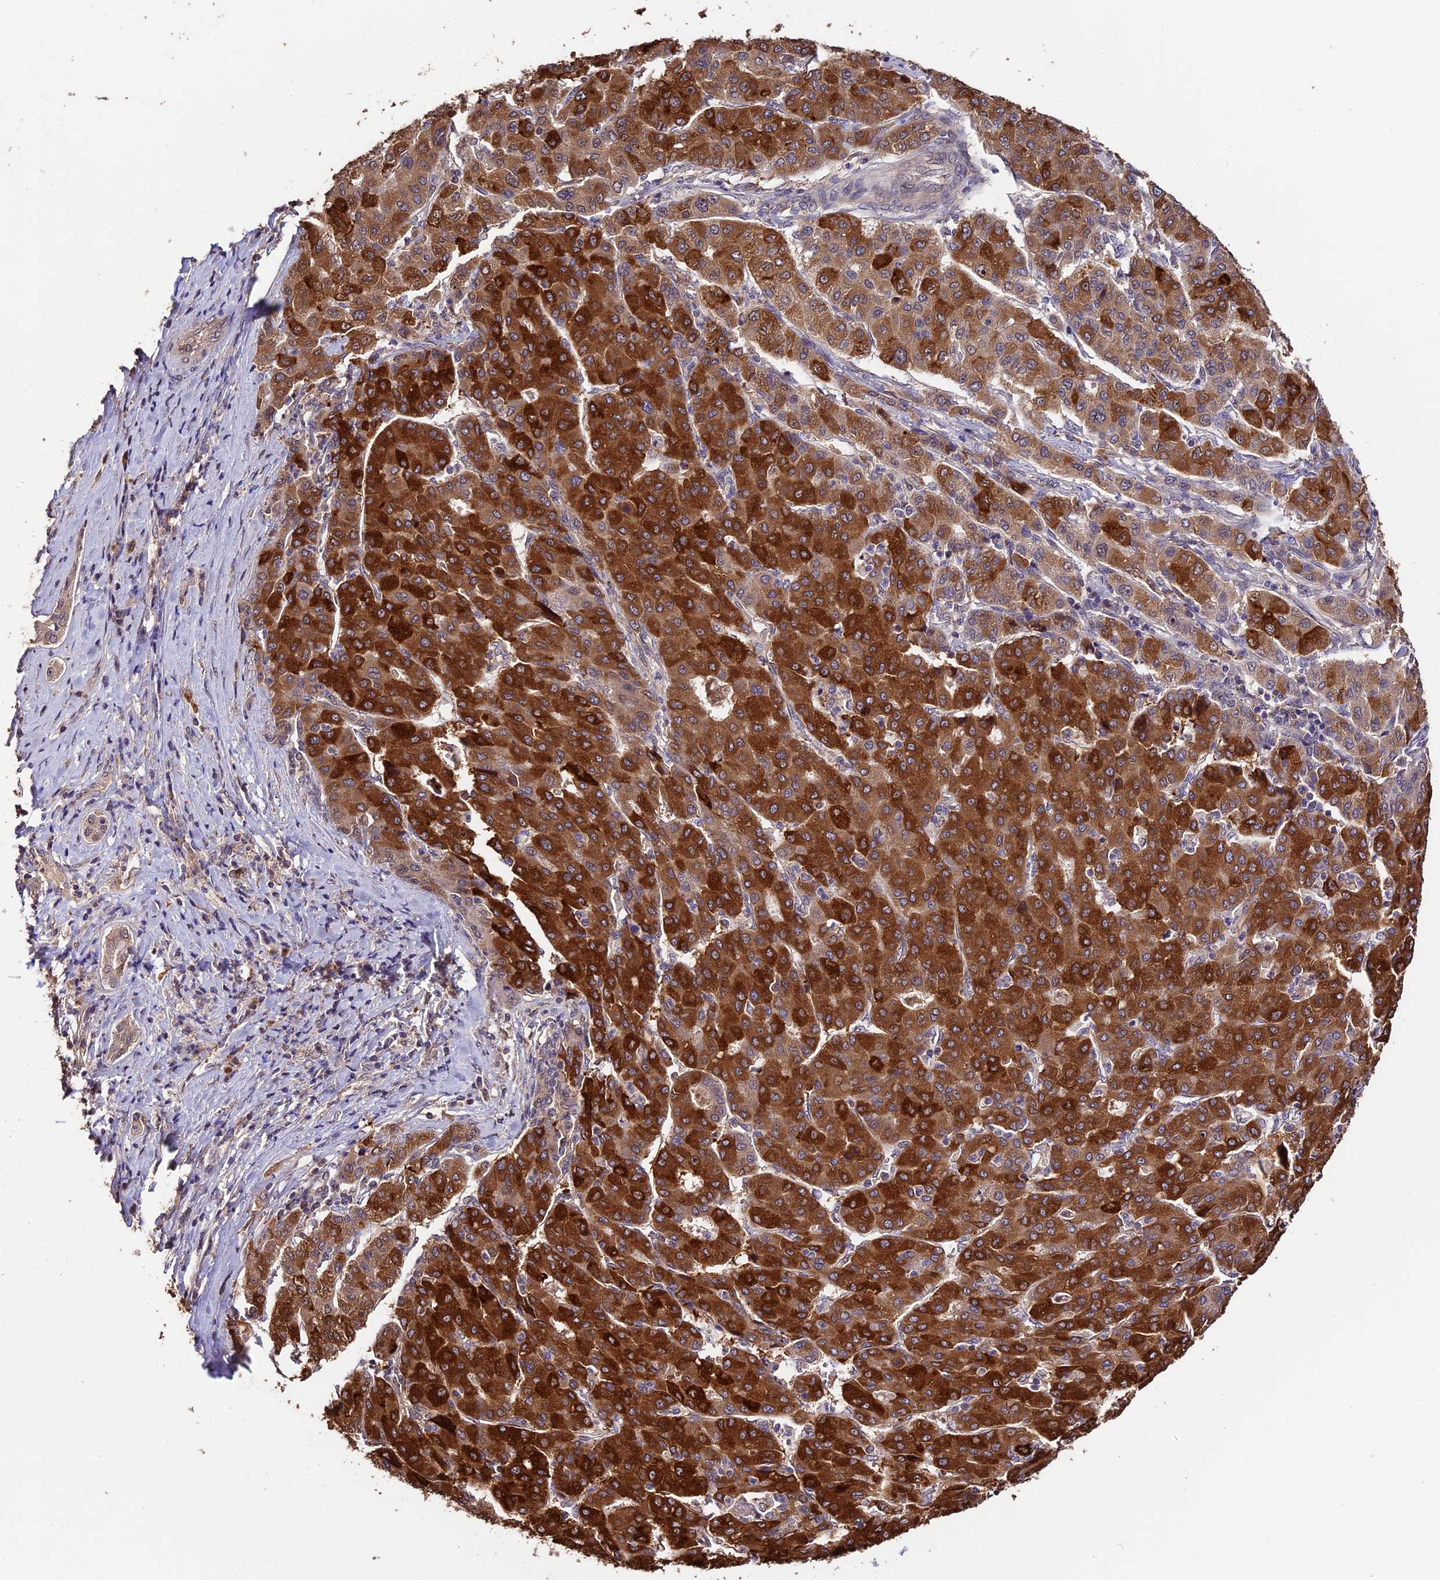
{"staining": {"intensity": "strong", "quantity": ">75%", "location": "cytoplasmic/membranous"}, "tissue": "liver cancer", "cell_type": "Tumor cells", "image_type": "cancer", "snomed": [{"axis": "morphology", "description": "Carcinoma, Hepatocellular, NOS"}, {"axis": "topography", "description": "Liver"}], "caption": "An immunohistochemistry photomicrograph of tumor tissue is shown. Protein staining in brown highlights strong cytoplasmic/membranous positivity in liver hepatocellular carcinoma within tumor cells.", "gene": "TRMT1", "patient": {"sex": "male", "age": 65}}